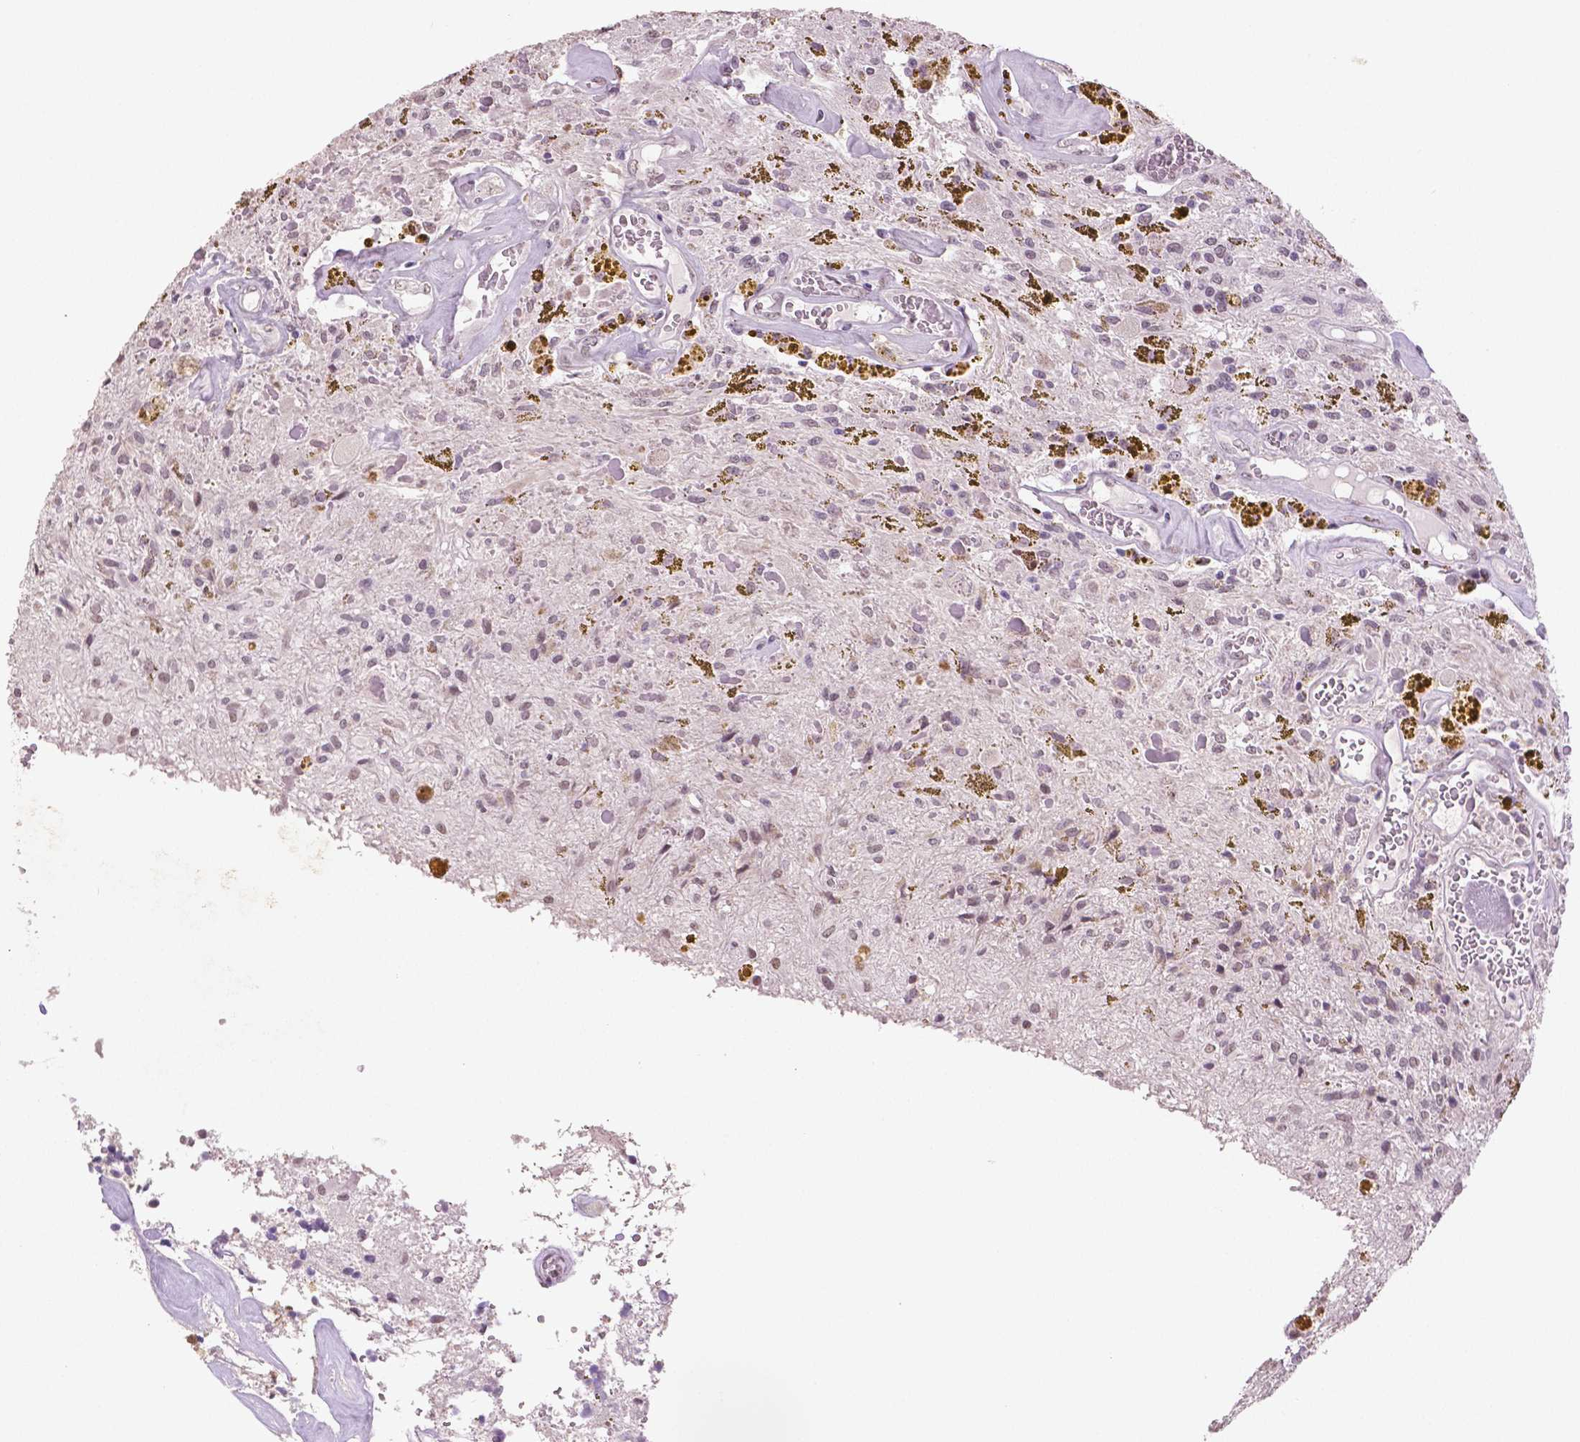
{"staining": {"intensity": "negative", "quantity": "none", "location": "none"}, "tissue": "glioma", "cell_type": "Tumor cells", "image_type": "cancer", "snomed": [{"axis": "morphology", "description": "Glioma, malignant, Low grade"}, {"axis": "topography", "description": "Cerebellum"}], "caption": "Human glioma stained for a protein using immunohistochemistry displays no expression in tumor cells.", "gene": "IGF2BP1", "patient": {"sex": "female", "age": 14}}